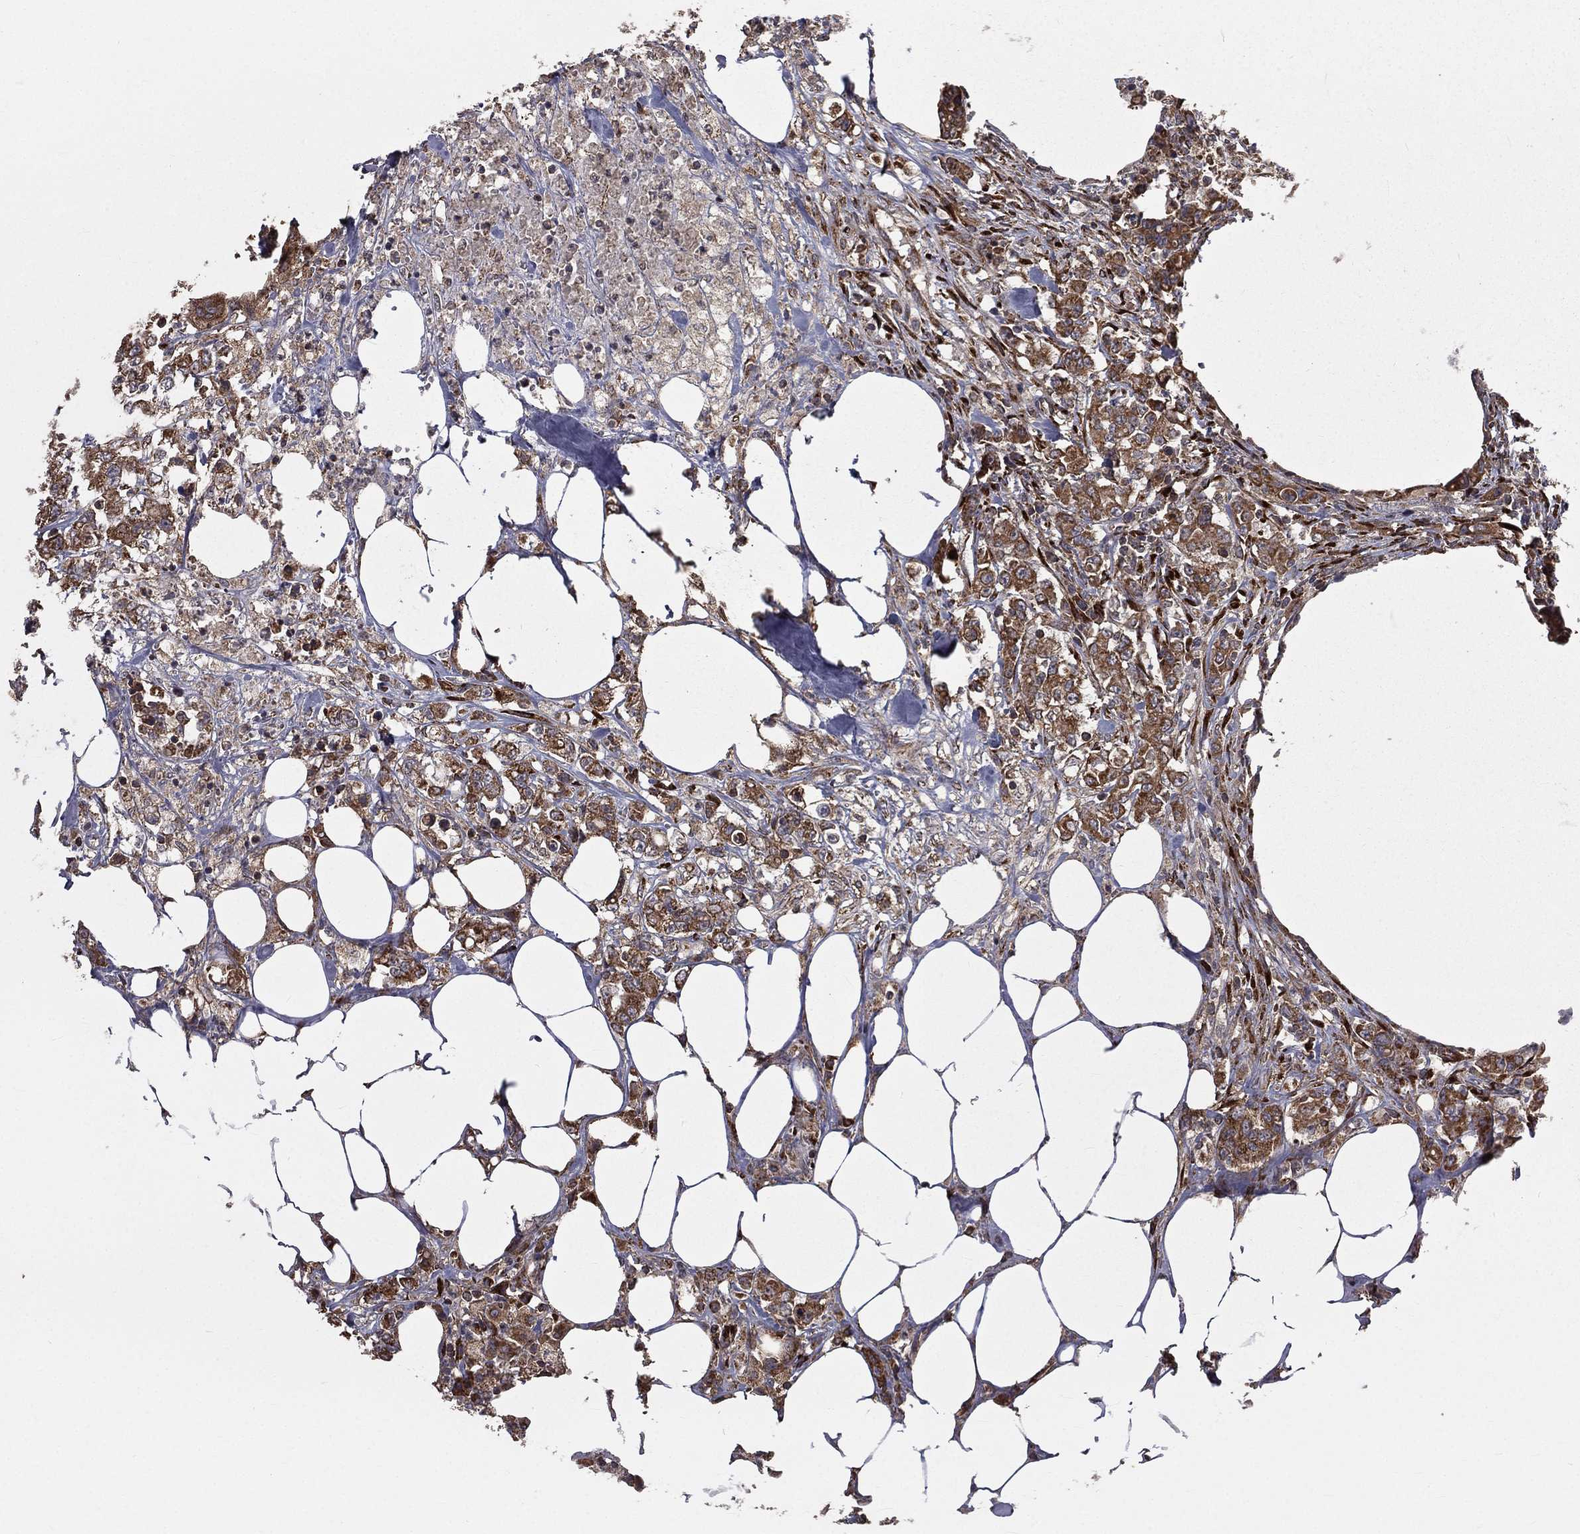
{"staining": {"intensity": "moderate", "quantity": ">75%", "location": "cytoplasmic/membranous"}, "tissue": "colorectal cancer", "cell_type": "Tumor cells", "image_type": "cancer", "snomed": [{"axis": "morphology", "description": "Adenocarcinoma, NOS"}, {"axis": "topography", "description": "Colon"}], "caption": "Protein staining of colorectal adenocarcinoma tissue shows moderate cytoplasmic/membranous positivity in approximately >75% of tumor cells.", "gene": "OLFML1", "patient": {"sex": "female", "age": 48}}